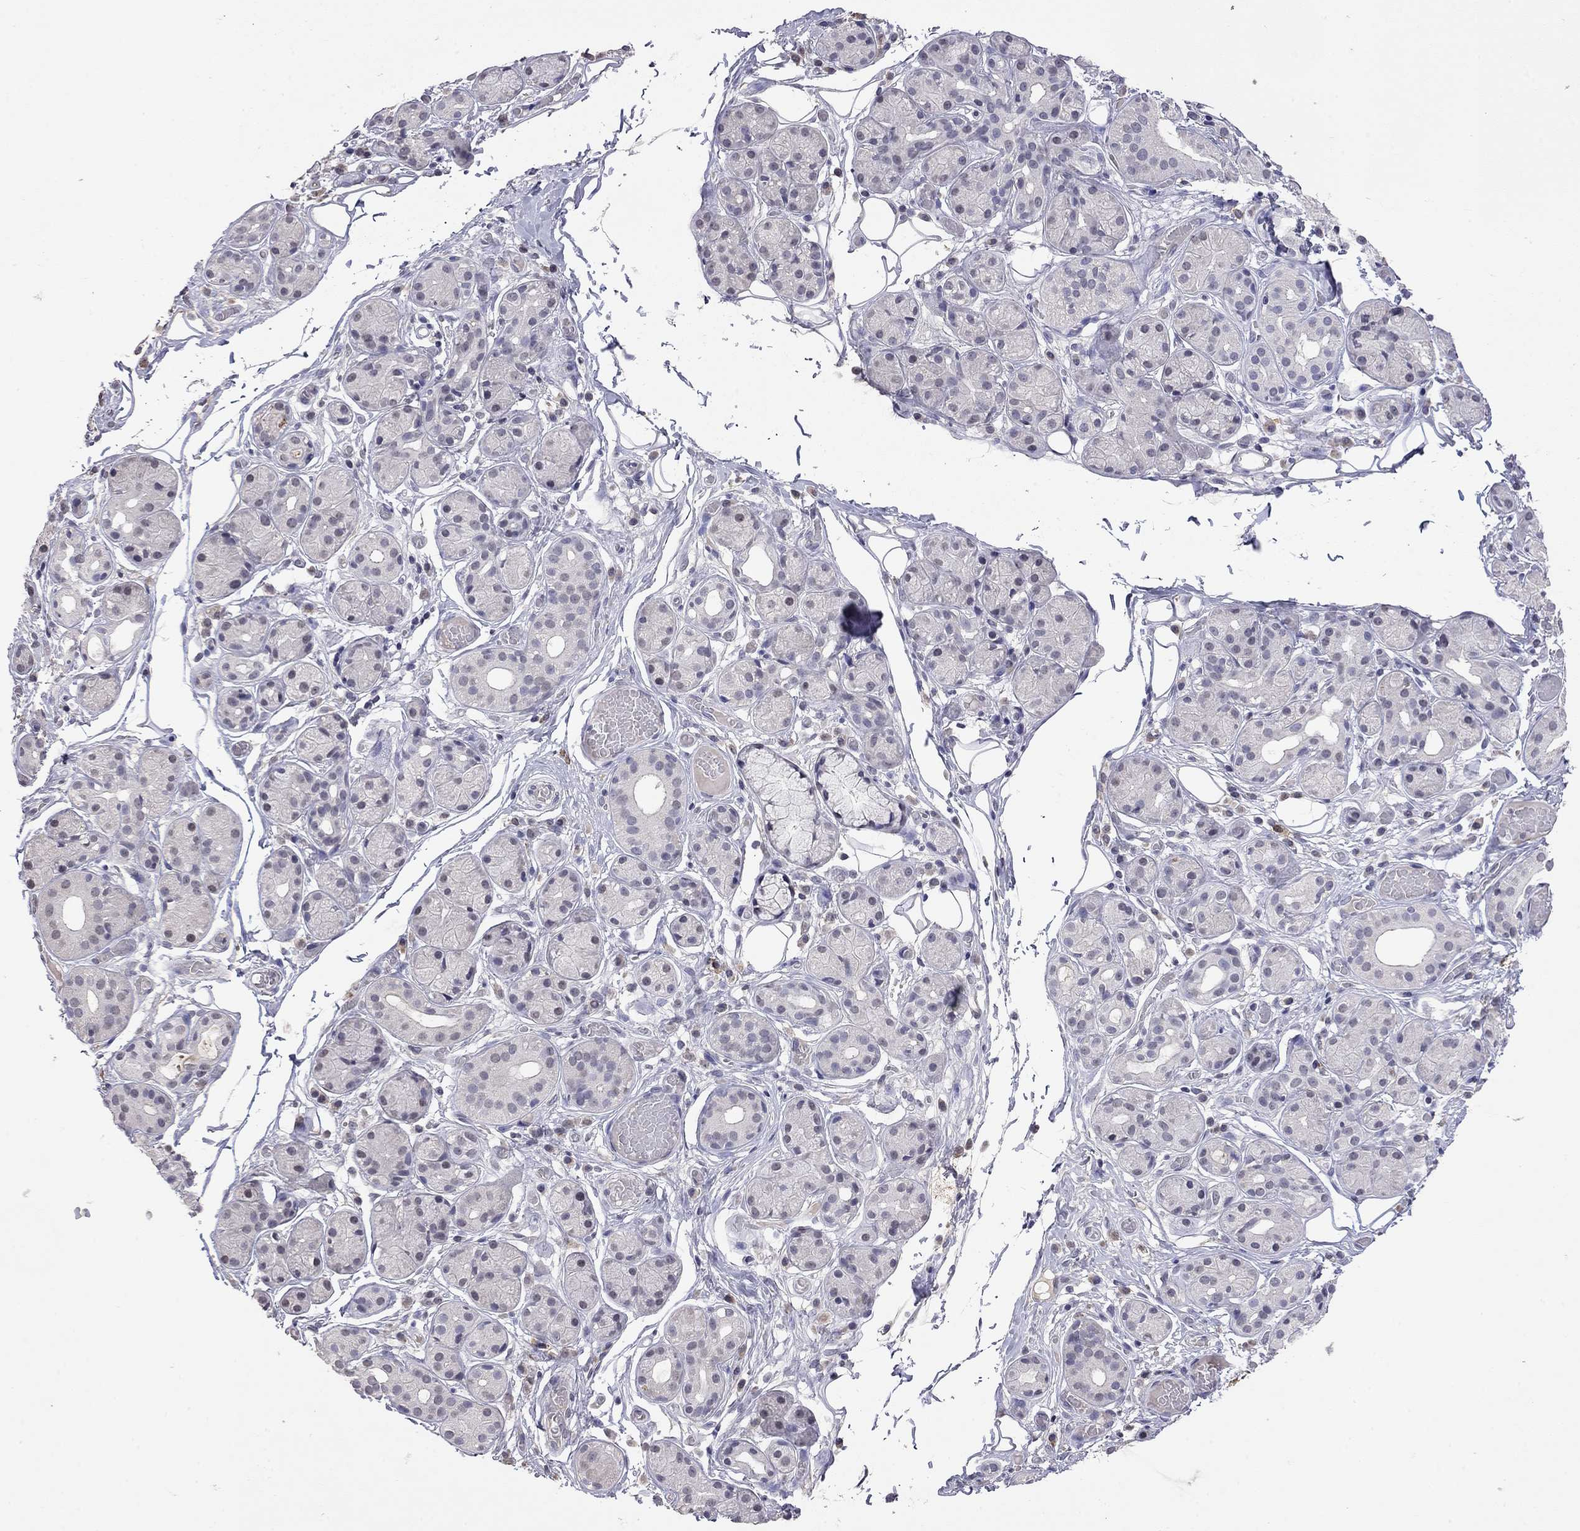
{"staining": {"intensity": "negative", "quantity": "none", "location": "none"}, "tissue": "salivary gland", "cell_type": "Glandular cells", "image_type": "normal", "snomed": [{"axis": "morphology", "description": "Normal tissue, NOS"}, {"axis": "topography", "description": "Salivary gland"}, {"axis": "topography", "description": "Peripheral nerve tissue"}], "caption": "Benign salivary gland was stained to show a protein in brown. There is no significant positivity in glandular cells.", "gene": "WNK3", "patient": {"sex": "male", "age": 71}}